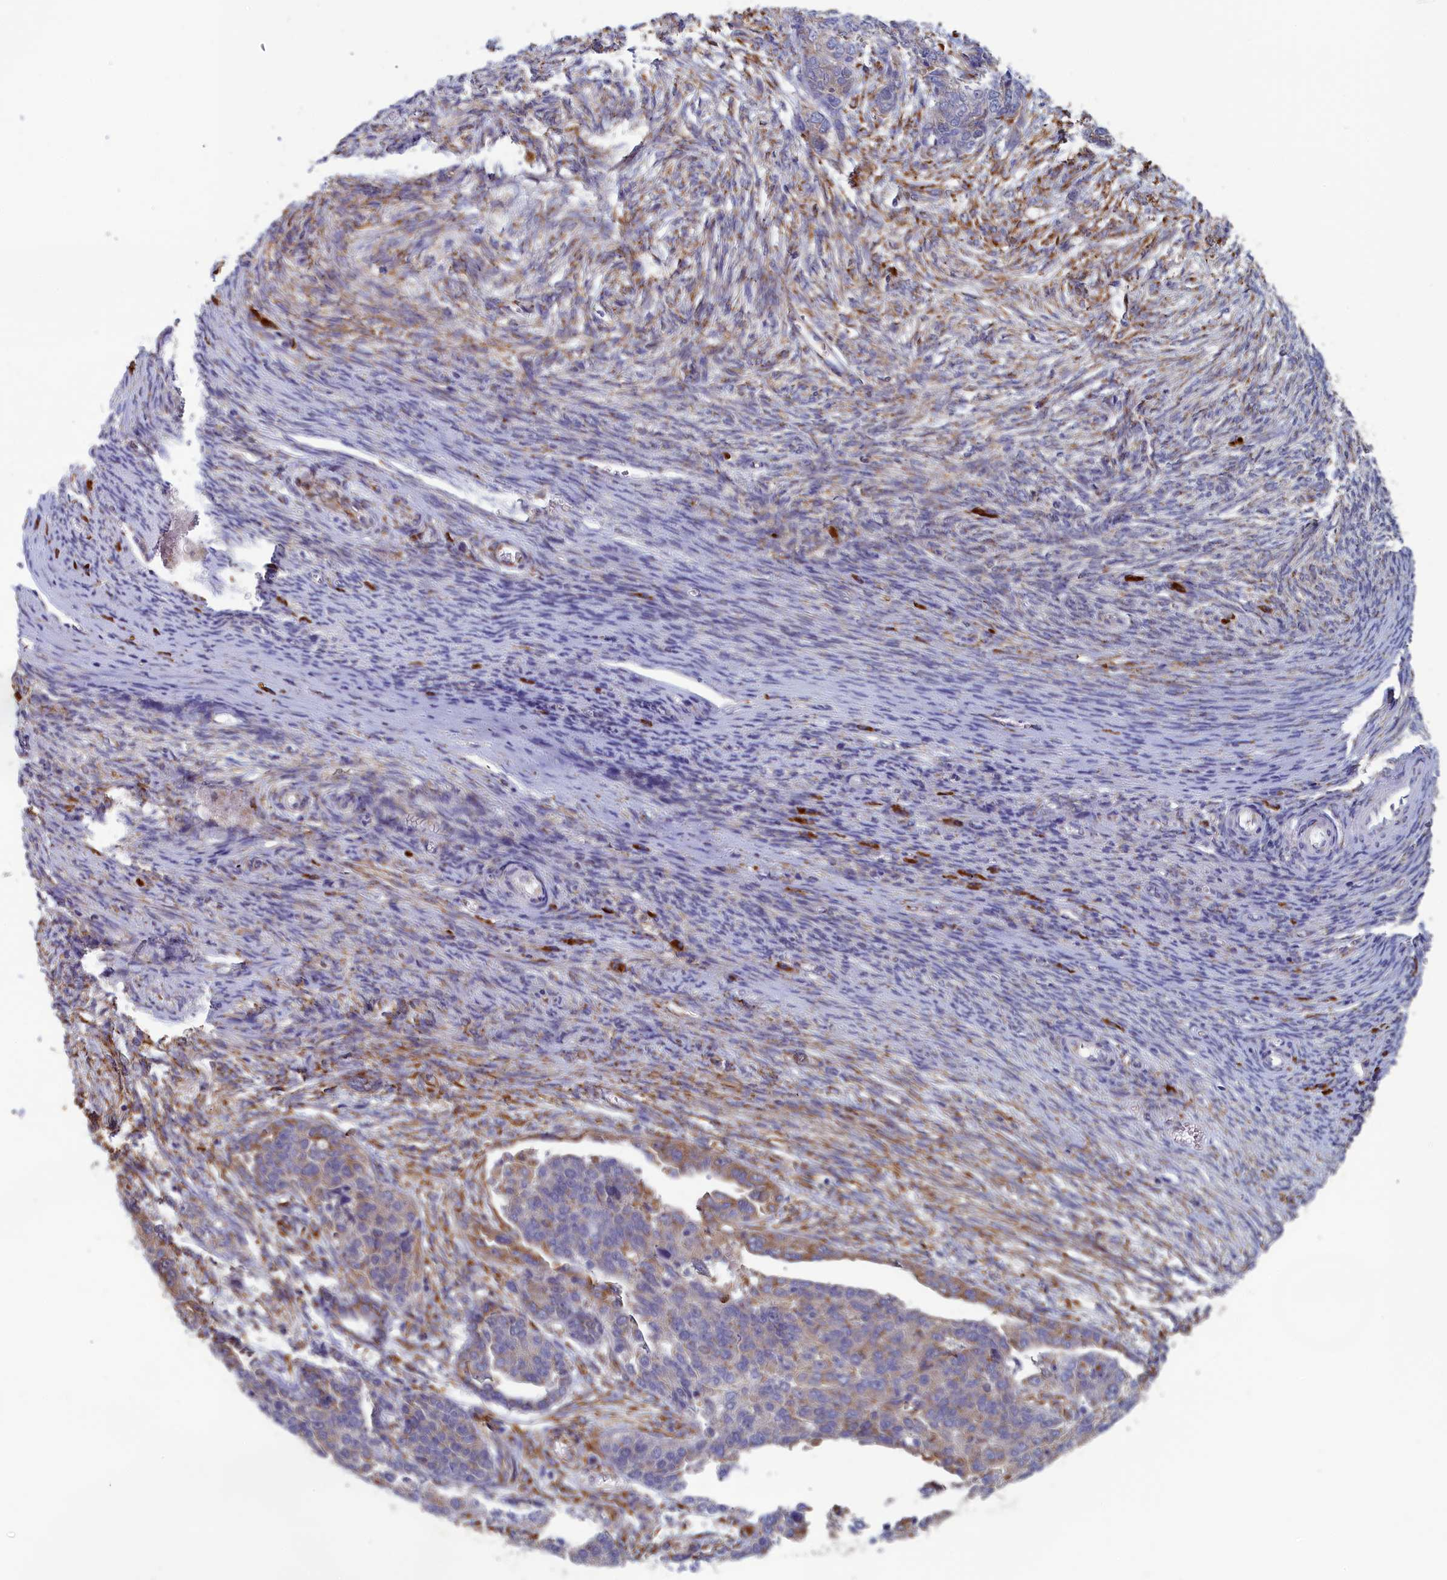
{"staining": {"intensity": "moderate", "quantity": "25%-75%", "location": "cytoplasmic/membranous"}, "tissue": "ovarian cancer", "cell_type": "Tumor cells", "image_type": "cancer", "snomed": [{"axis": "morphology", "description": "Cystadenocarcinoma, serous, NOS"}, {"axis": "topography", "description": "Ovary"}], "caption": "Ovarian cancer stained with a protein marker shows moderate staining in tumor cells.", "gene": "CCDC68", "patient": {"sex": "female", "age": 44}}